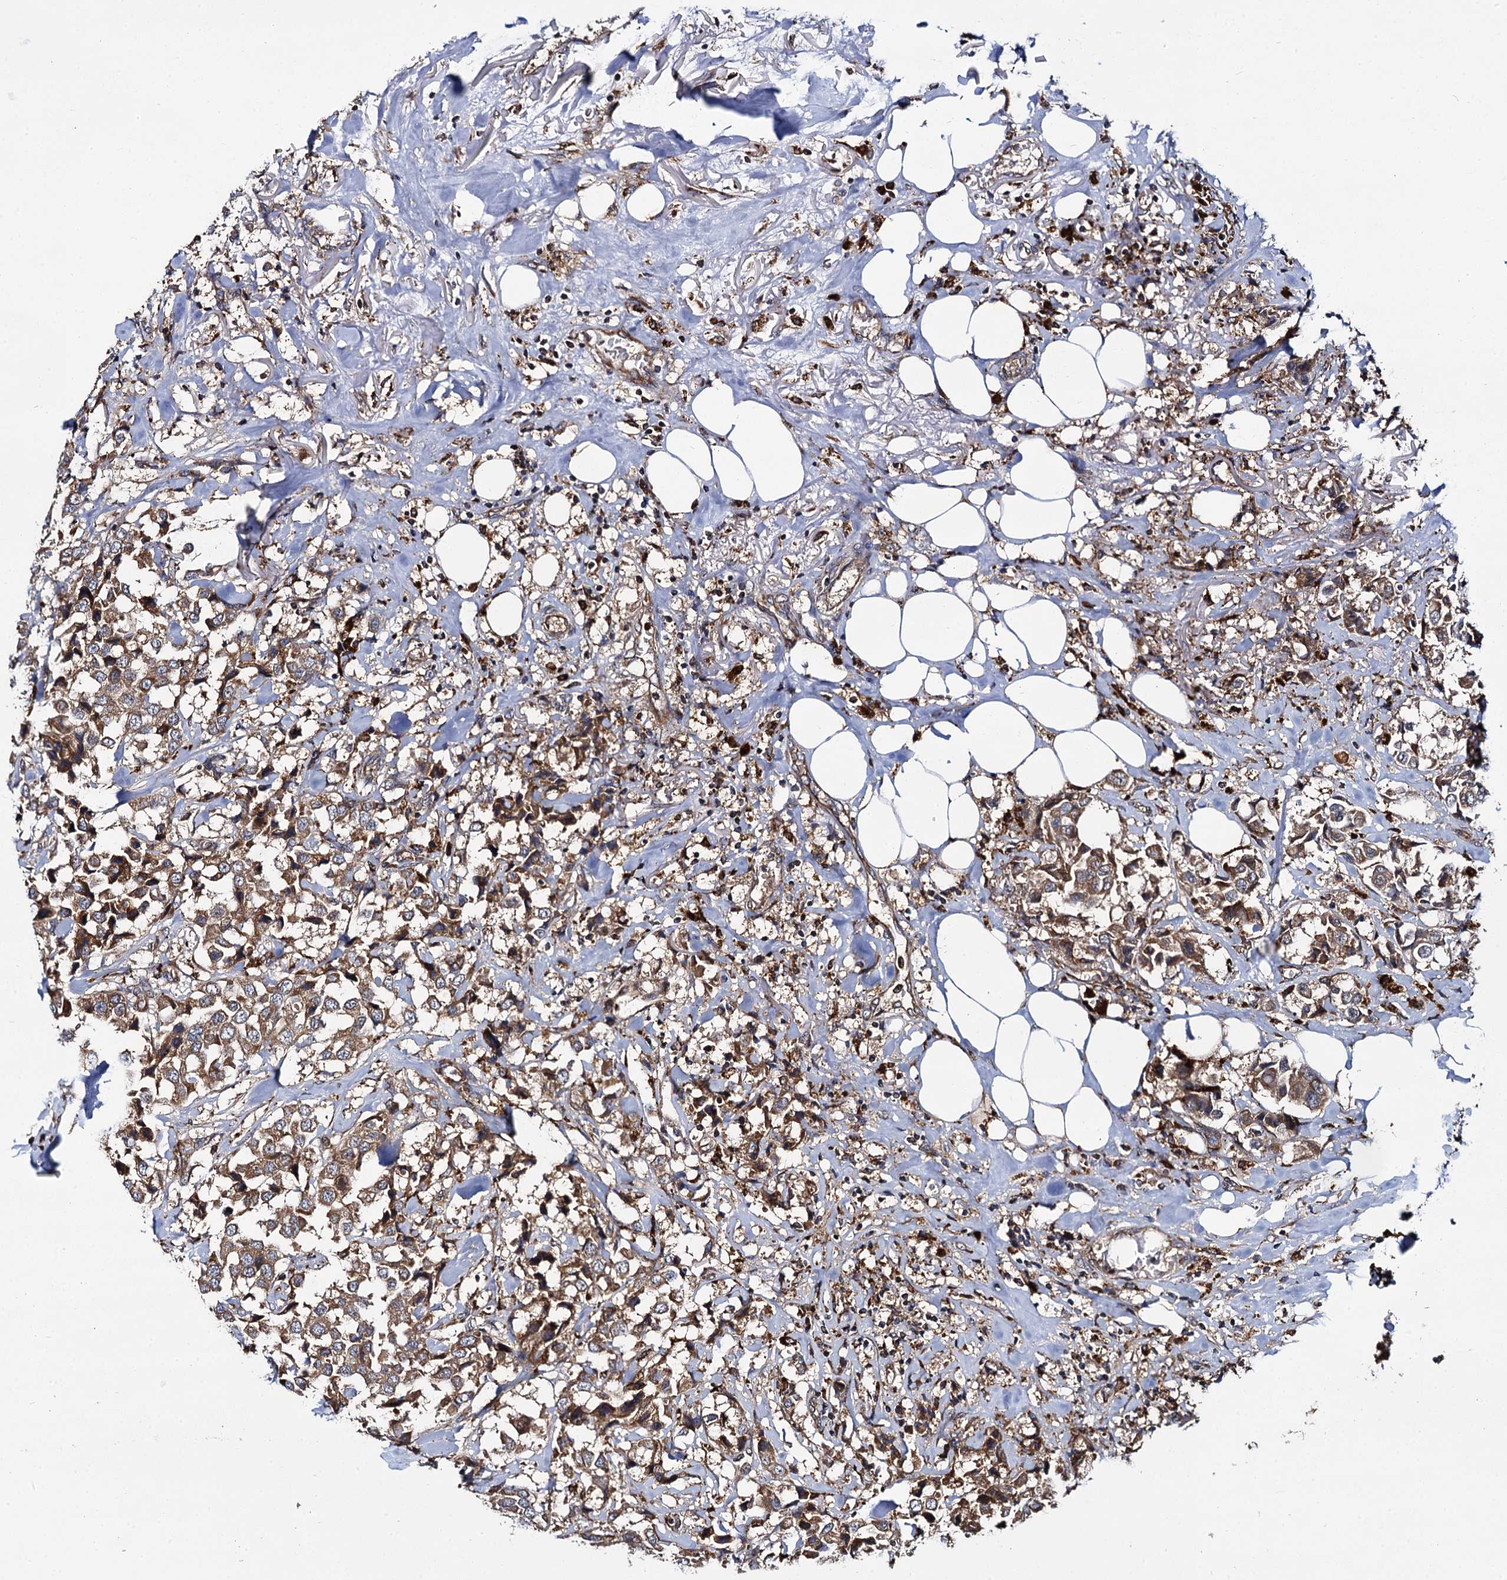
{"staining": {"intensity": "moderate", "quantity": ">75%", "location": "cytoplasmic/membranous"}, "tissue": "breast cancer", "cell_type": "Tumor cells", "image_type": "cancer", "snomed": [{"axis": "morphology", "description": "Duct carcinoma"}, {"axis": "topography", "description": "Breast"}], "caption": "Protein expression analysis of human breast cancer (invasive ductal carcinoma) reveals moderate cytoplasmic/membranous staining in approximately >75% of tumor cells.", "gene": "UFM1", "patient": {"sex": "female", "age": 80}}